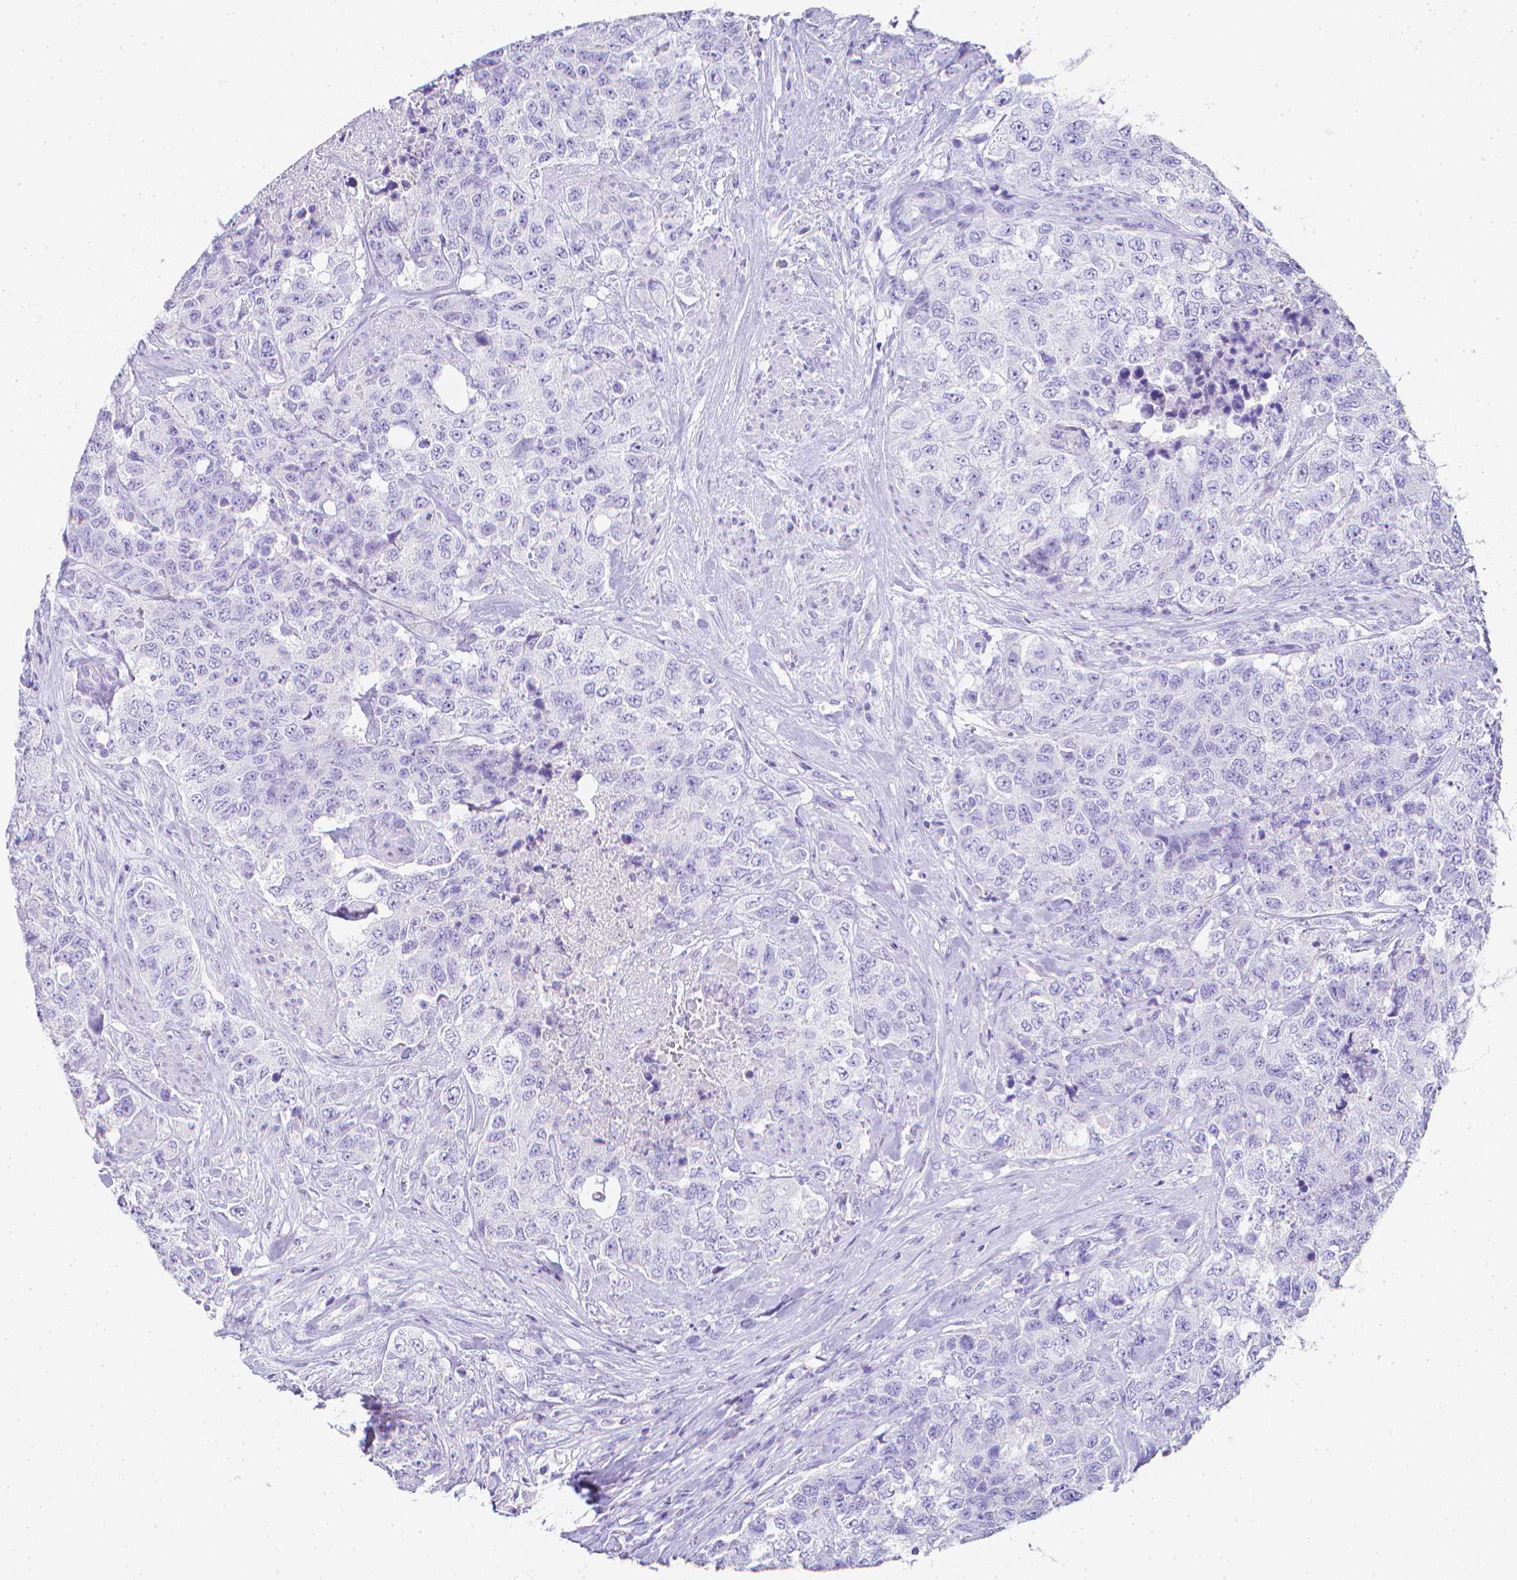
{"staining": {"intensity": "negative", "quantity": "none", "location": "none"}, "tissue": "urothelial cancer", "cell_type": "Tumor cells", "image_type": "cancer", "snomed": [{"axis": "morphology", "description": "Urothelial carcinoma, High grade"}, {"axis": "topography", "description": "Urinary bladder"}], "caption": "Protein analysis of urothelial carcinoma (high-grade) exhibits no significant positivity in tumor cells.", "gene": "LGALS4", "patient": {"sex": "female", "age": 78}}